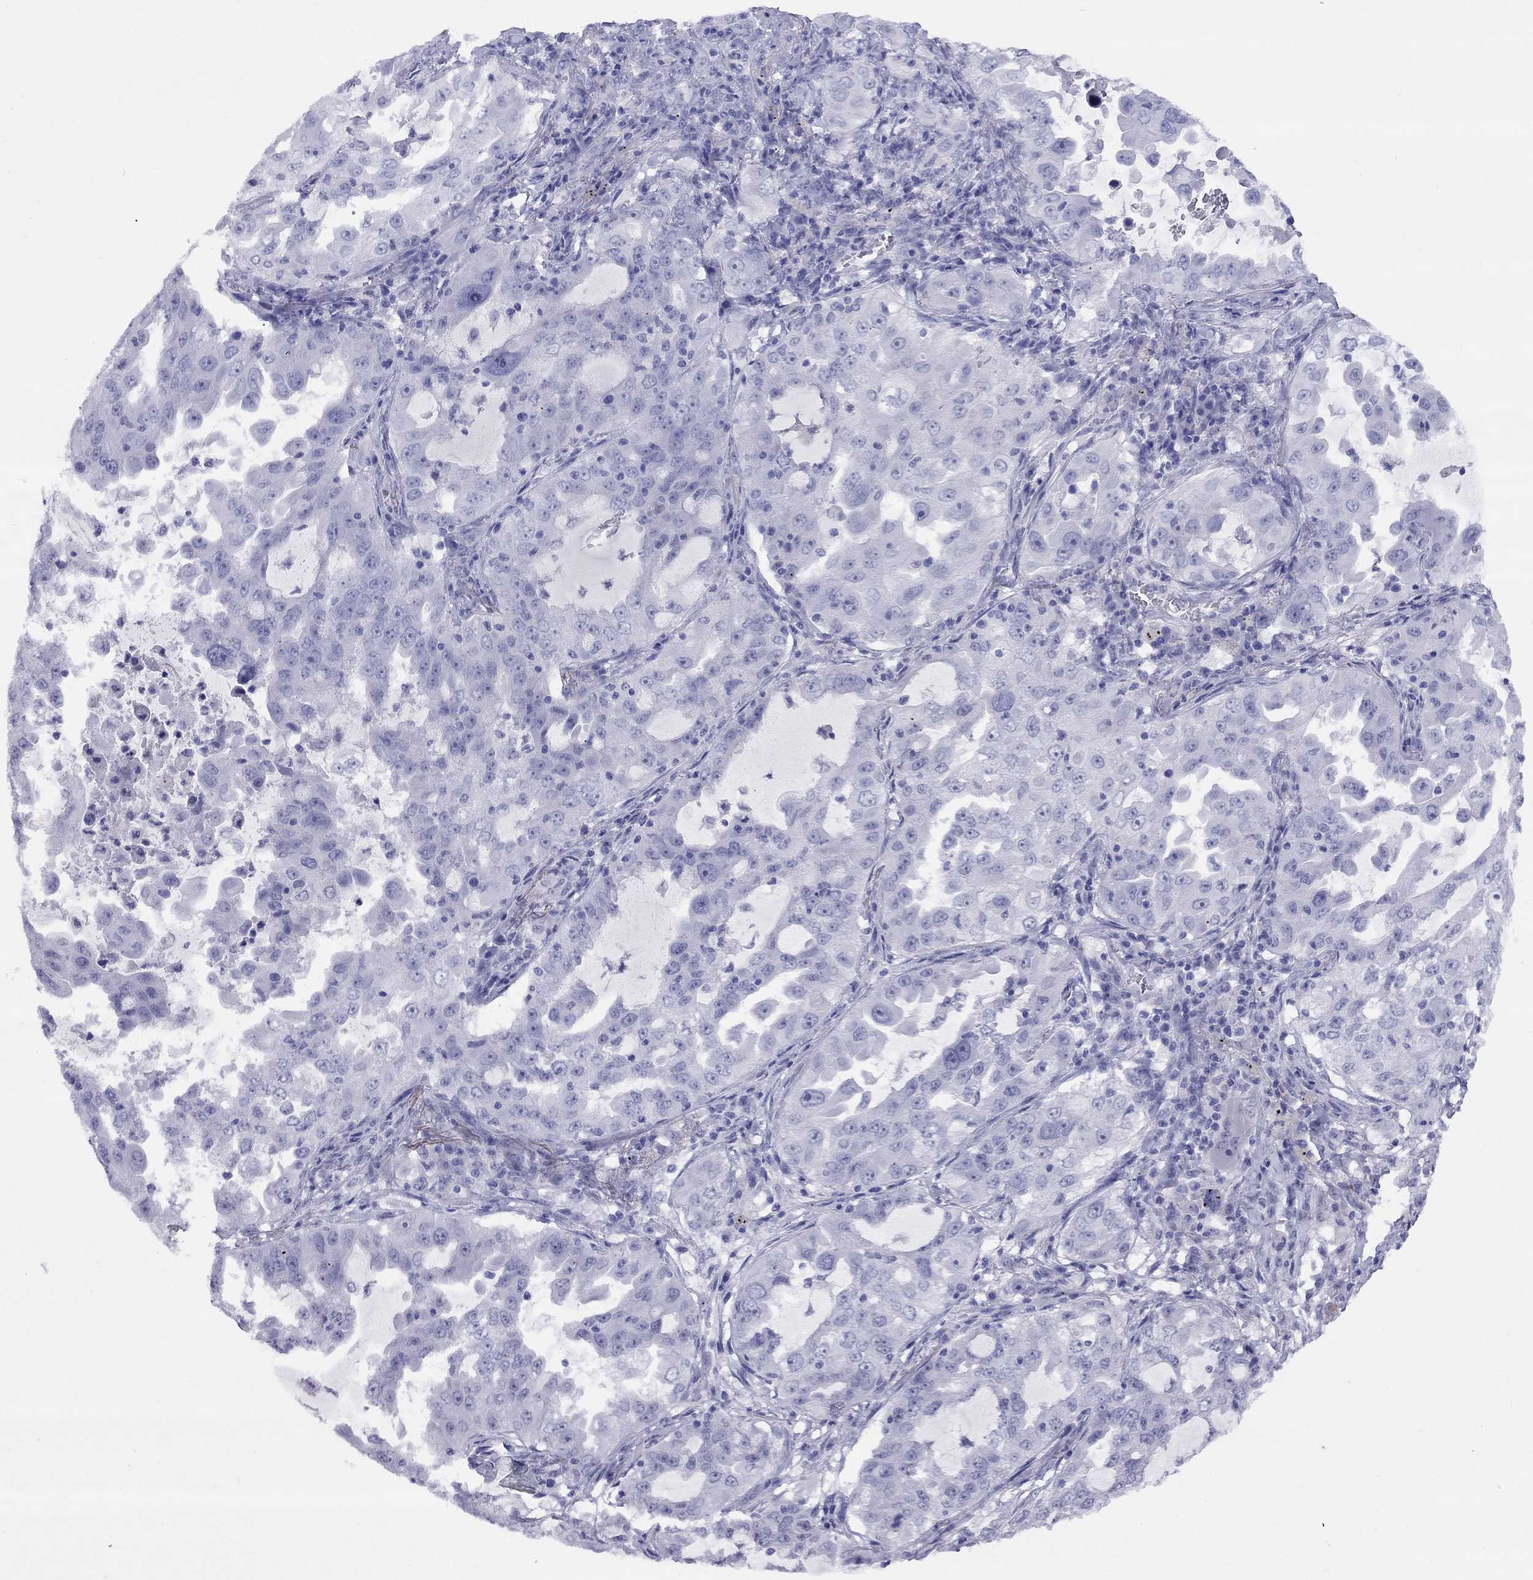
{"staining": {"intensity": "negative", "quantity": "none", "location": "none"}, "tissue": "lung cancer", "cell_type": "Tumor cells", "image_type": "cancer", "snomed": [{"axis": "morphology", "description": "Adenocarcinoma, NOS"}, {"axis": "topography", "description": "Lung"}], "caption": "Immunohistochemistry (IHC) of human lung cancer (adenocarcinoma) reveals no staining in tumor cells.", "gene": "LYAR", "patient": {"sex": "female", "age": 61}}